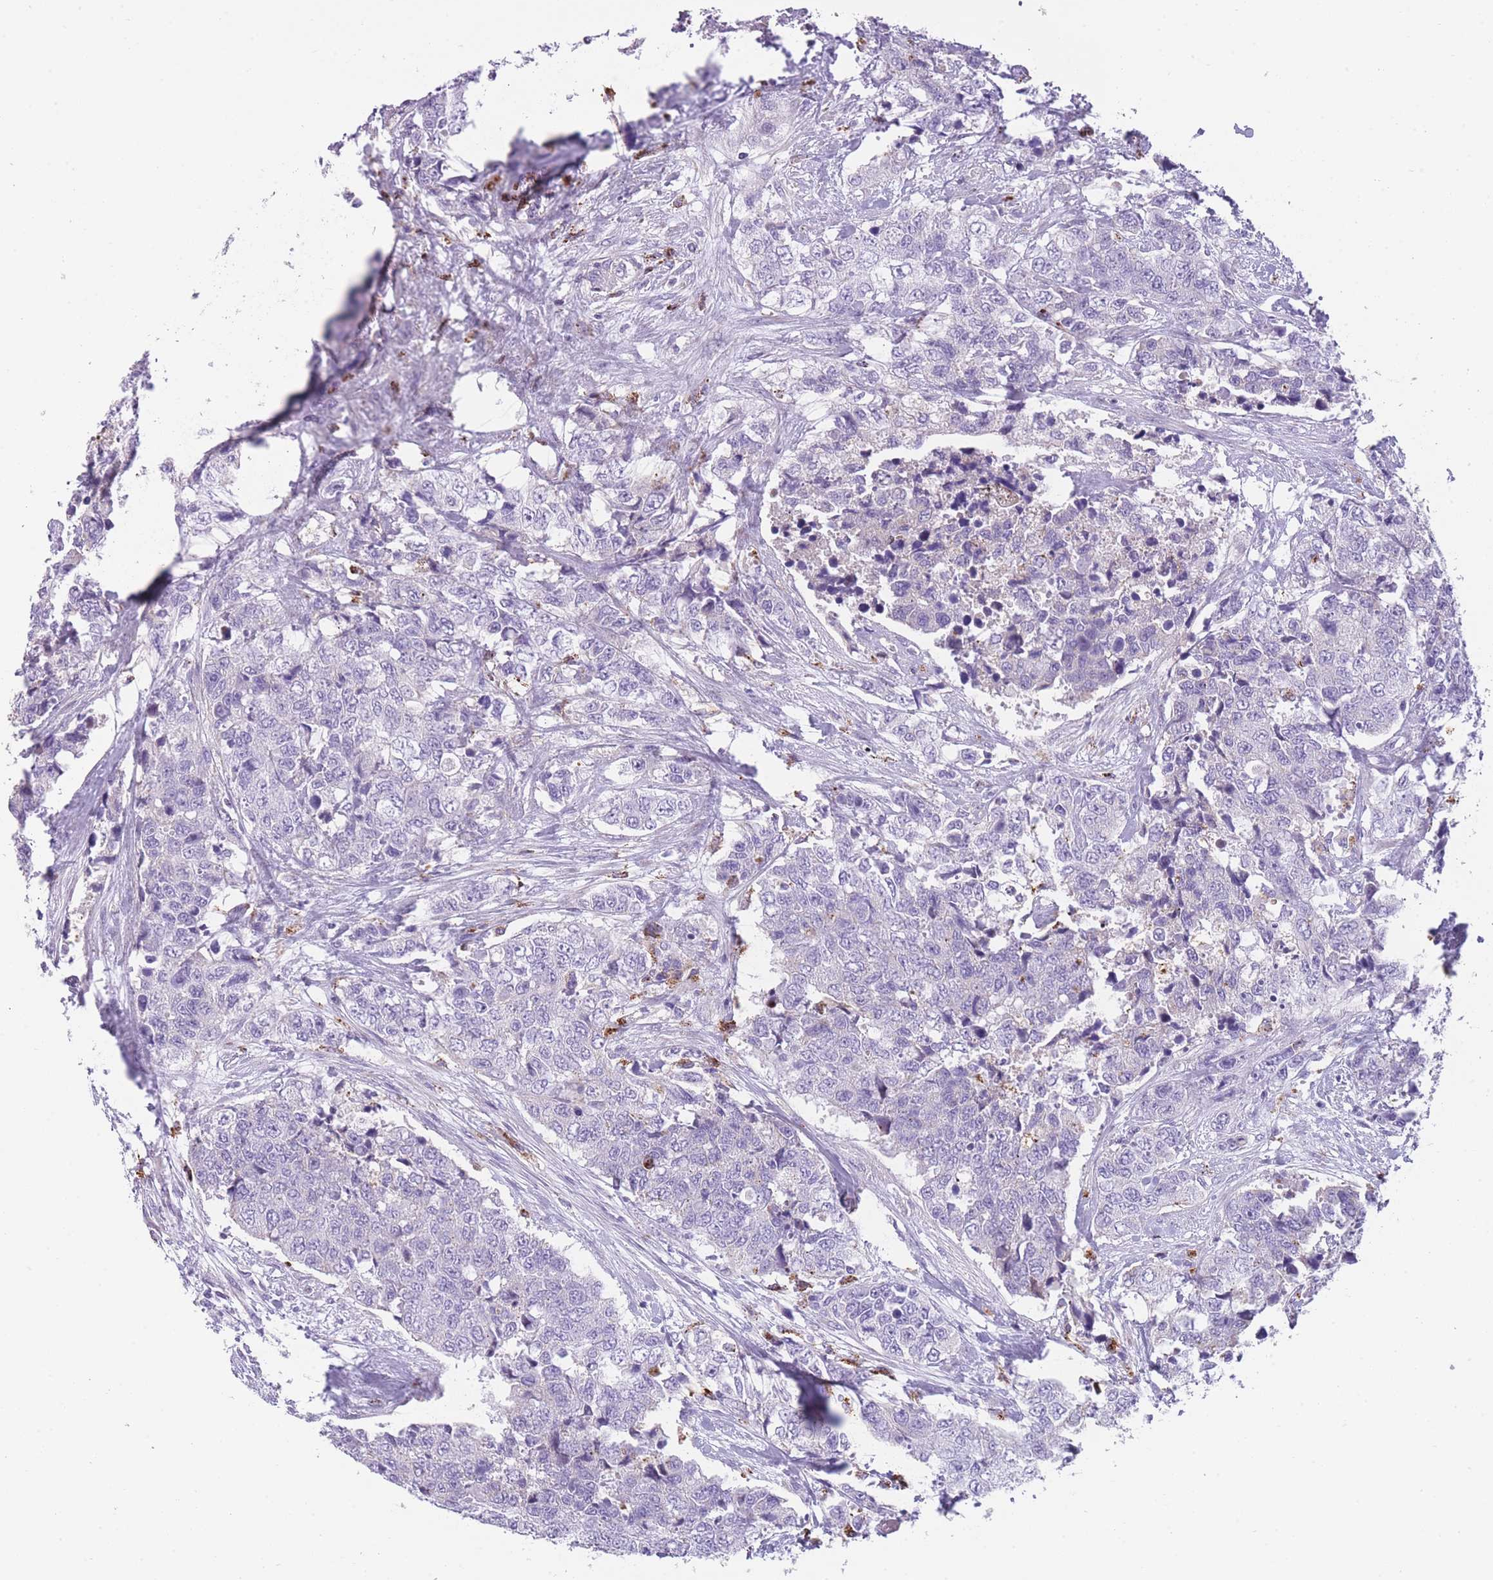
{"staining": {"intensity": "negative", "quantity": "none", "location": "none"}, "tissue": "urothelial cancer", "cell_type": "Tumor cells", "image_type": "cancer", "snomed": [{"axis": "morphology", "description": "Urothelial carcinoma, High grade"}, {"axis": "topography", "description": "Urinary bladder"}], "caption": "DAB immunohistochemical staining of high-grade urothelial carcinoma demonstrates no significant positivity in tumor cells.", "gene": "GNAT1", "patient": {"sex": "female", "age": 78}}